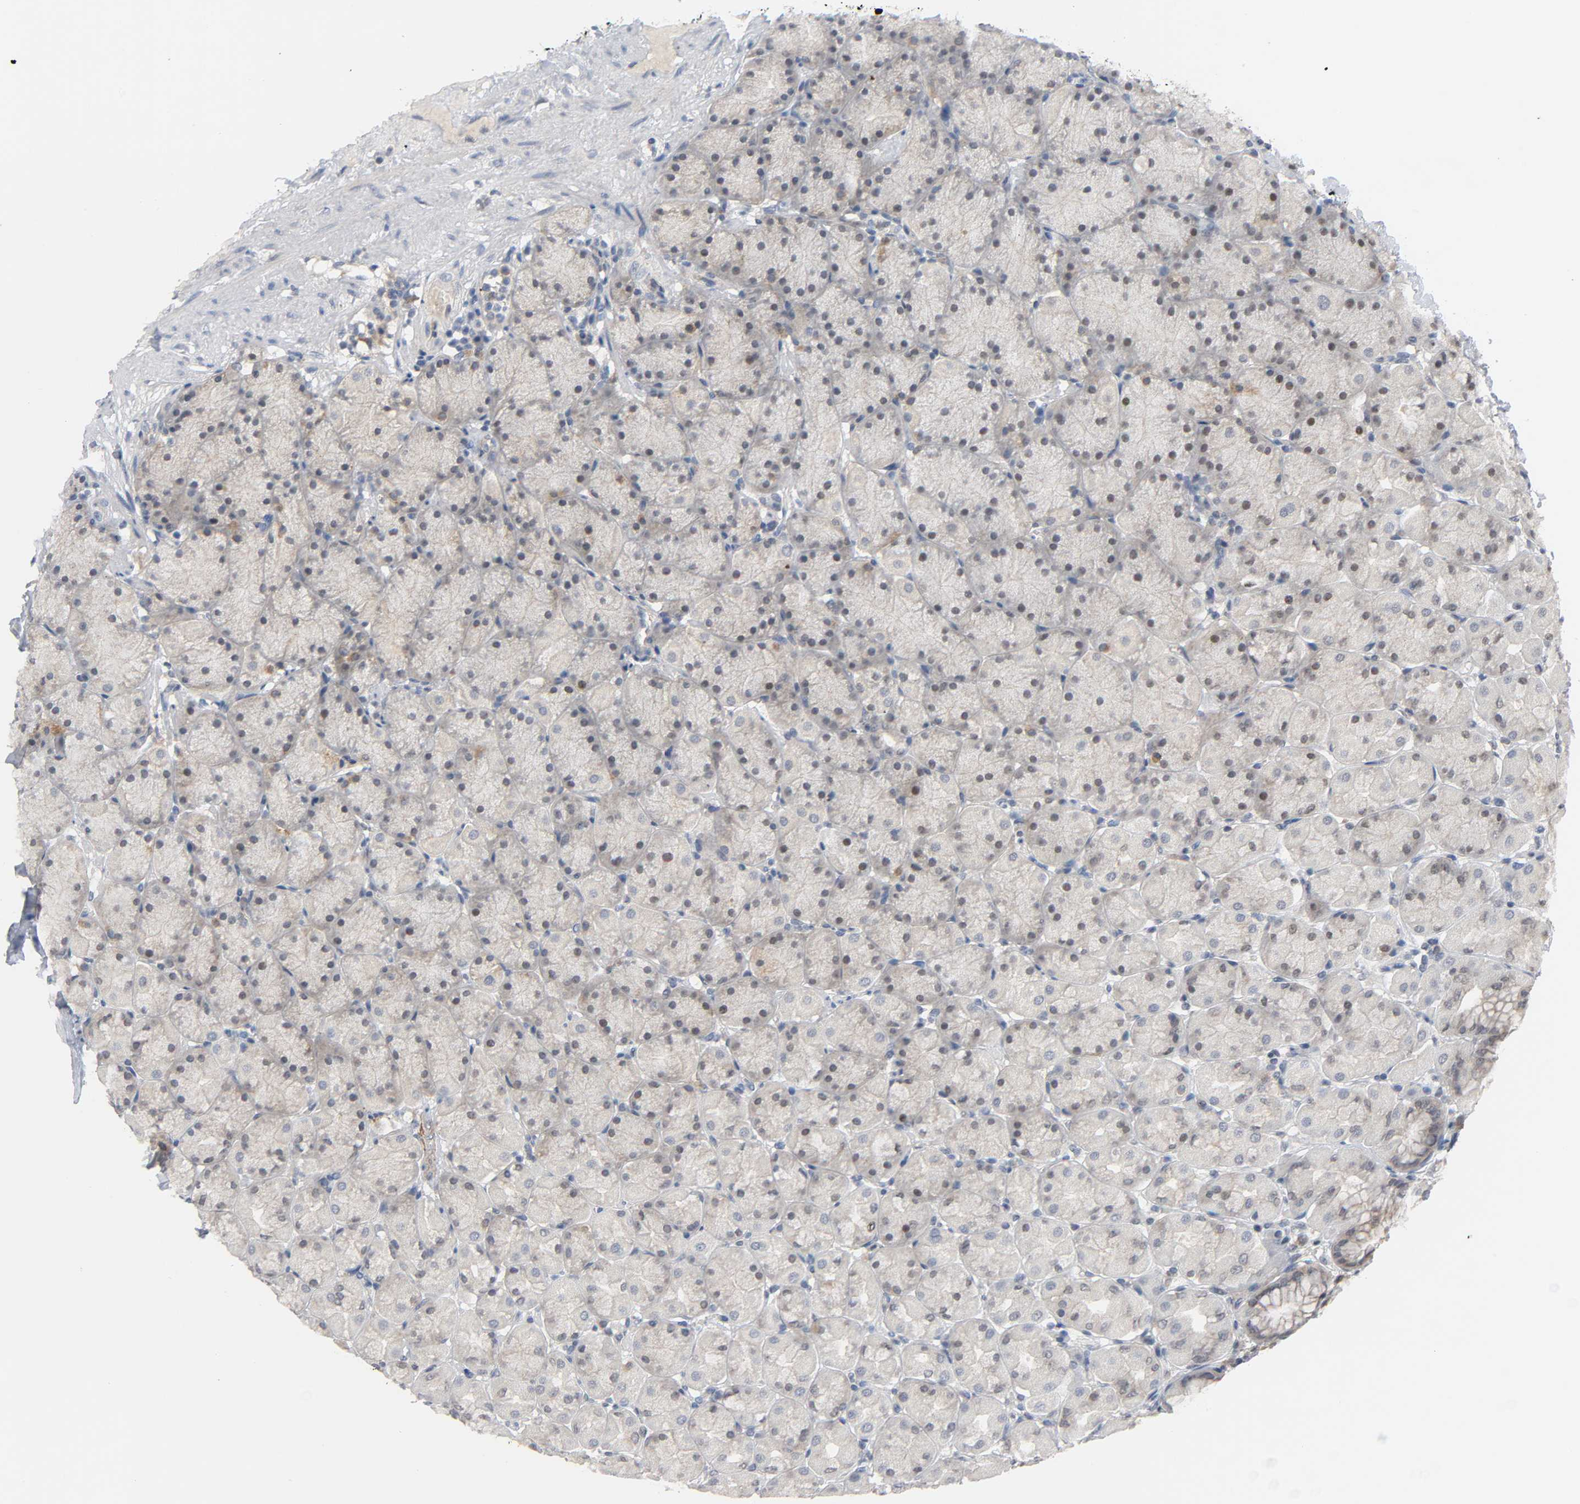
{"staining": {"intensity": "moderate", "quantity": ">75%", "location": "cytoplasmic/membranous,nuclear"}, "tissue": "stomach", "cell_type": "Glandular cells", "image_type": "normal", "snomed": [{"axis": "morphology", "description": "Normal tissue, NOS"}, {"axis": "topography", "description": "Stomach, upper"}], "caption": "Human stomach stained with a brown dye shows moderate cytoplasmic/membranous,nuclear positive staining in approximately >75% of glandular cells.", "gene": "HDAC6", "patient": {"sex": "female", "age": 56}}